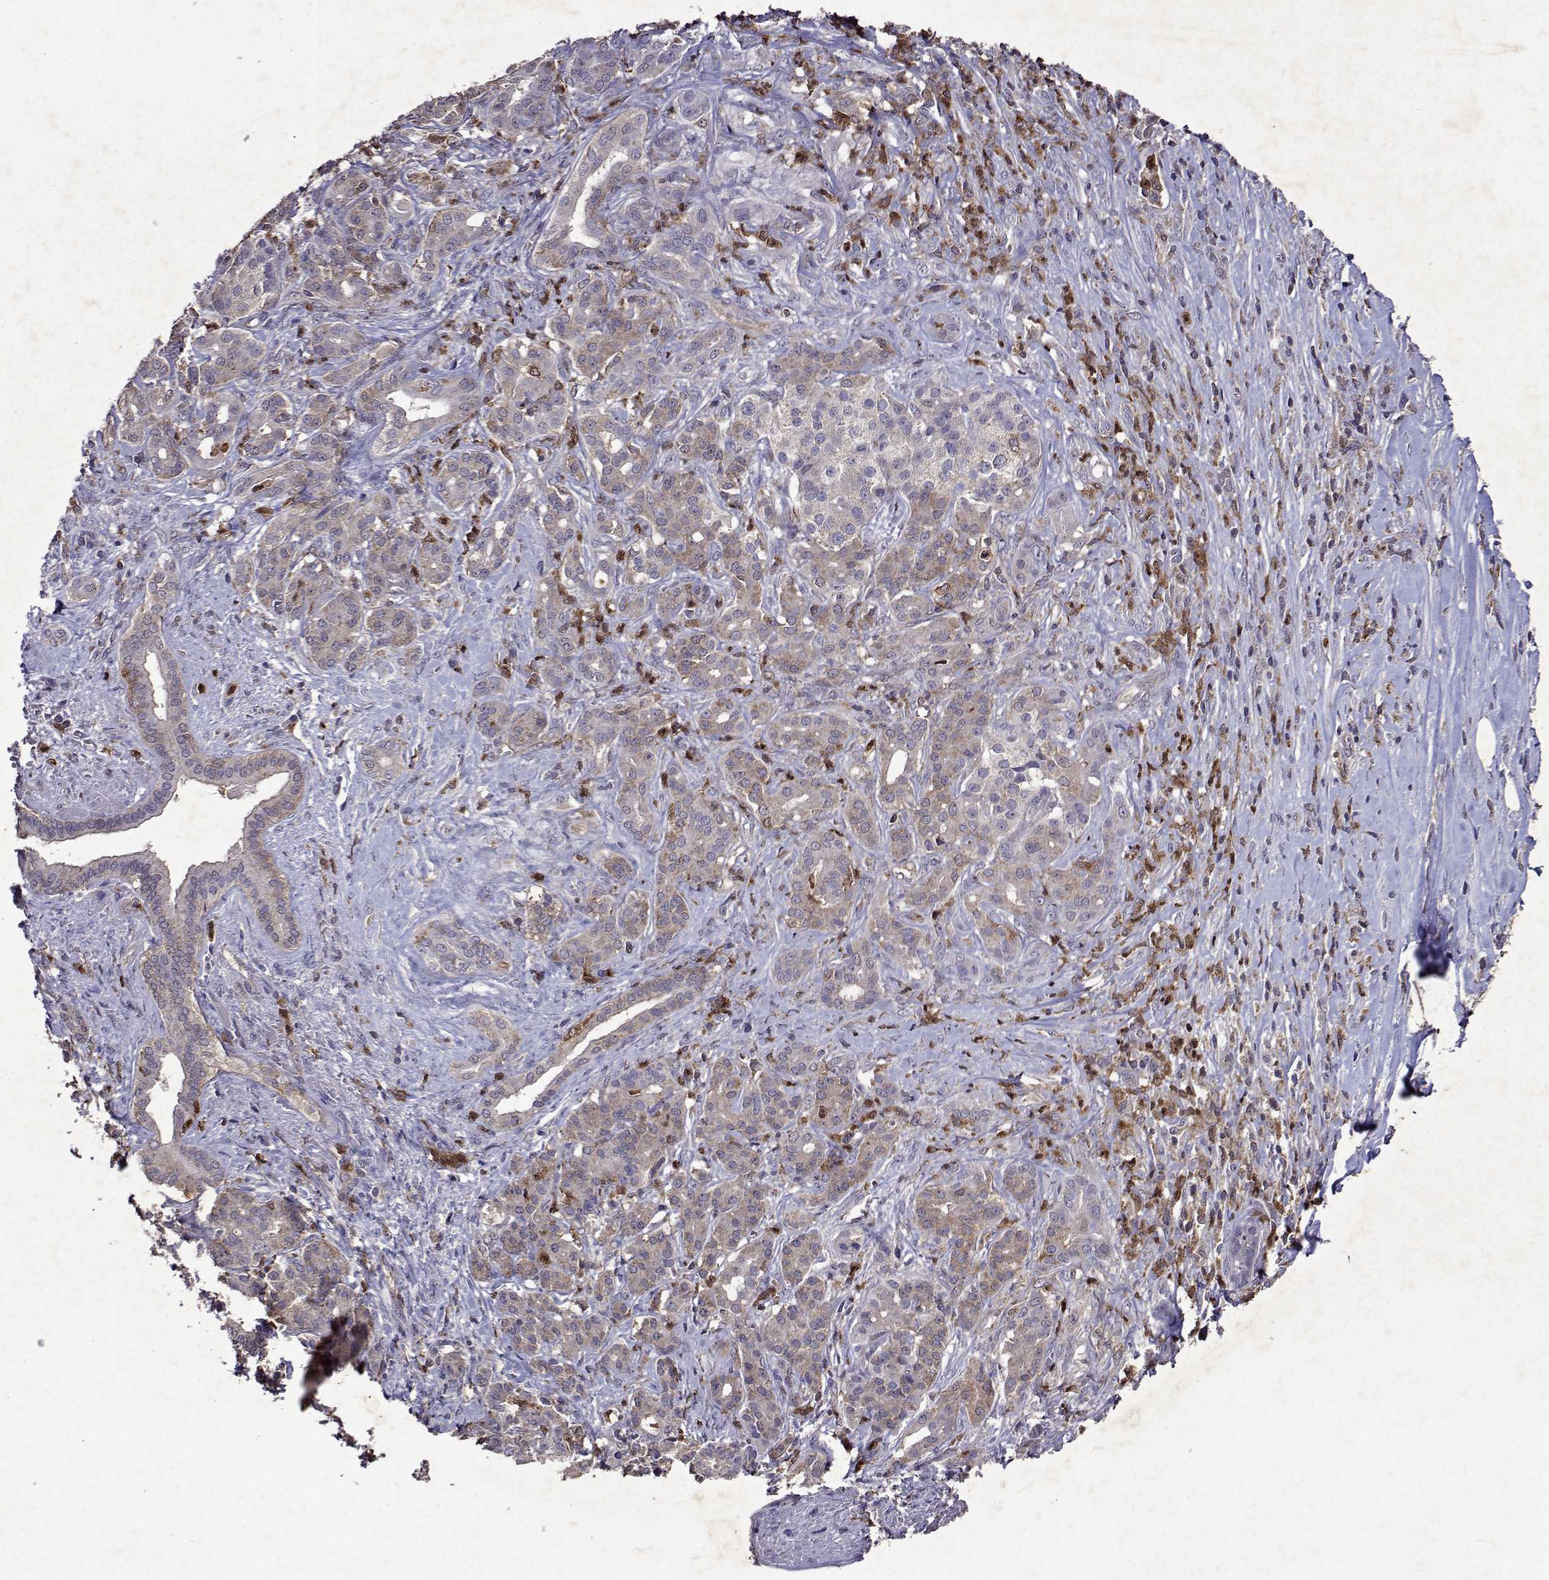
{"staining": {"intensity": "weak", "quantity": ">75%", "location": "cytoplasmic/membranous"}, "tissue": "pancreatic cancer", "cell_type": "Tumor cells", "image_type": "cancer", "snomed": [{"axis": "morphology", "description": "Normal tissue, NOS"}, {"axis": "morphology", "description": "Inflammation, NOS"}, {"axis": "morphology", "description": "Adenocarcinoma, NOS"}, {"axis": "topography", "description": "Pancreas"}], "caption": "Immunohistochemical staining of human adenocarcinoma (pancreatic) demonstrates low levels of weak cytoplasmic/membranous expression in about >75% of tumor cells. Ihc stains the protein of interest in brown and the nuclei are stained blue.", "gene": "APAF1", "patient": {"sex": "male", "age": 57}}